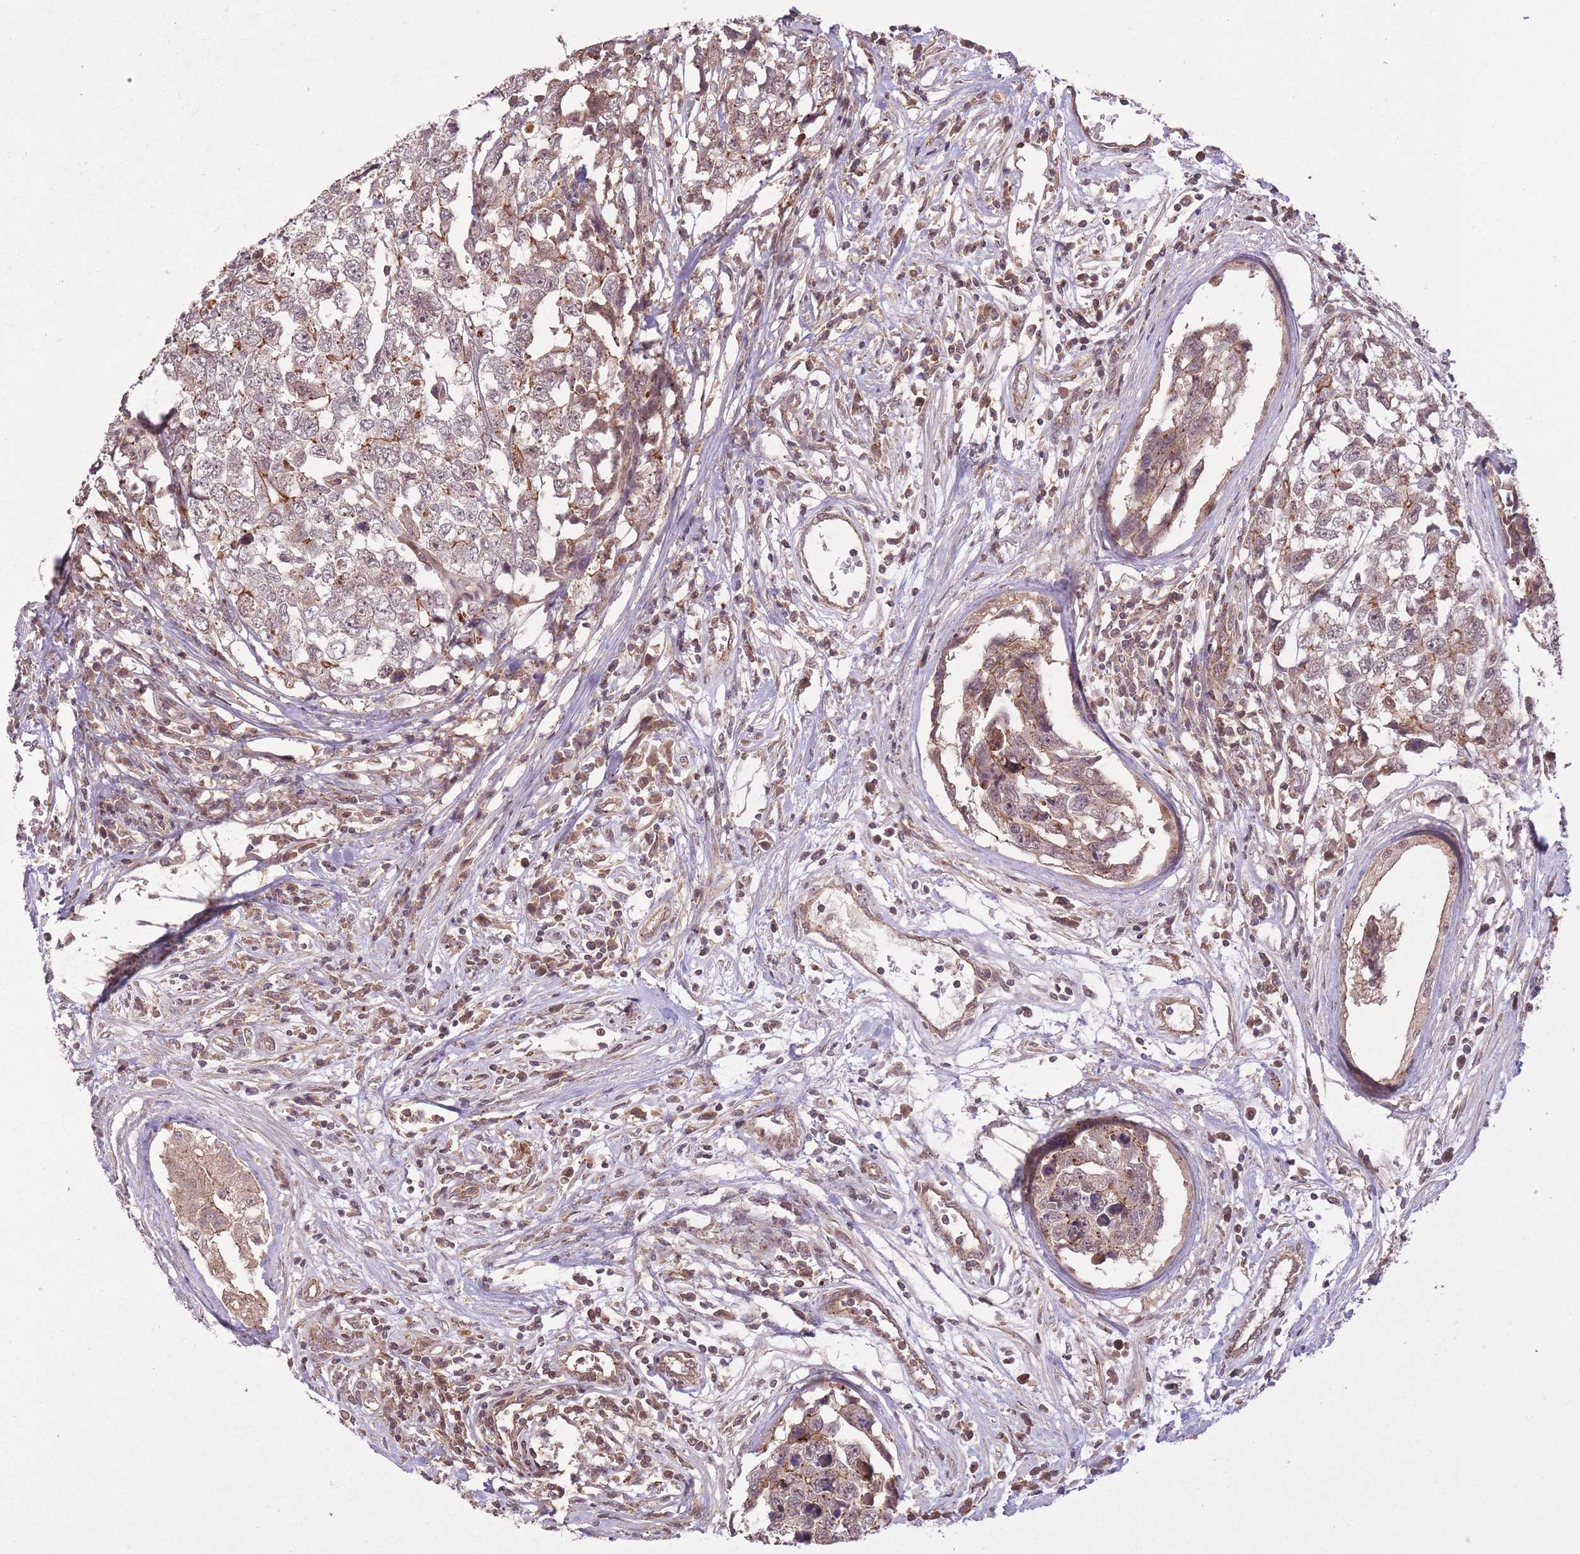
{"staining": {"intensity": "weak", "quantity": "25%-75%", "location": "cytoplasmic/membranous"}, "tissue": "testis cancer", "cell_type": "Tumor cells", "image_type": "cancer", "snomed": [{"axis": "morphology", "description": "Carcinoma, Embryonal, NOS"}, {"axis": "topography", "description": "Testis"}], "caption": "The micrograph reveals immunohistochemical staining of testis embryonal carcinoma. There is weak cytoplasmic/membranous positivity is appreciated in about 25%-75% of tumor cells.", "gene": "POLR3F", "patient": {"sex": "male", "age": 22}}